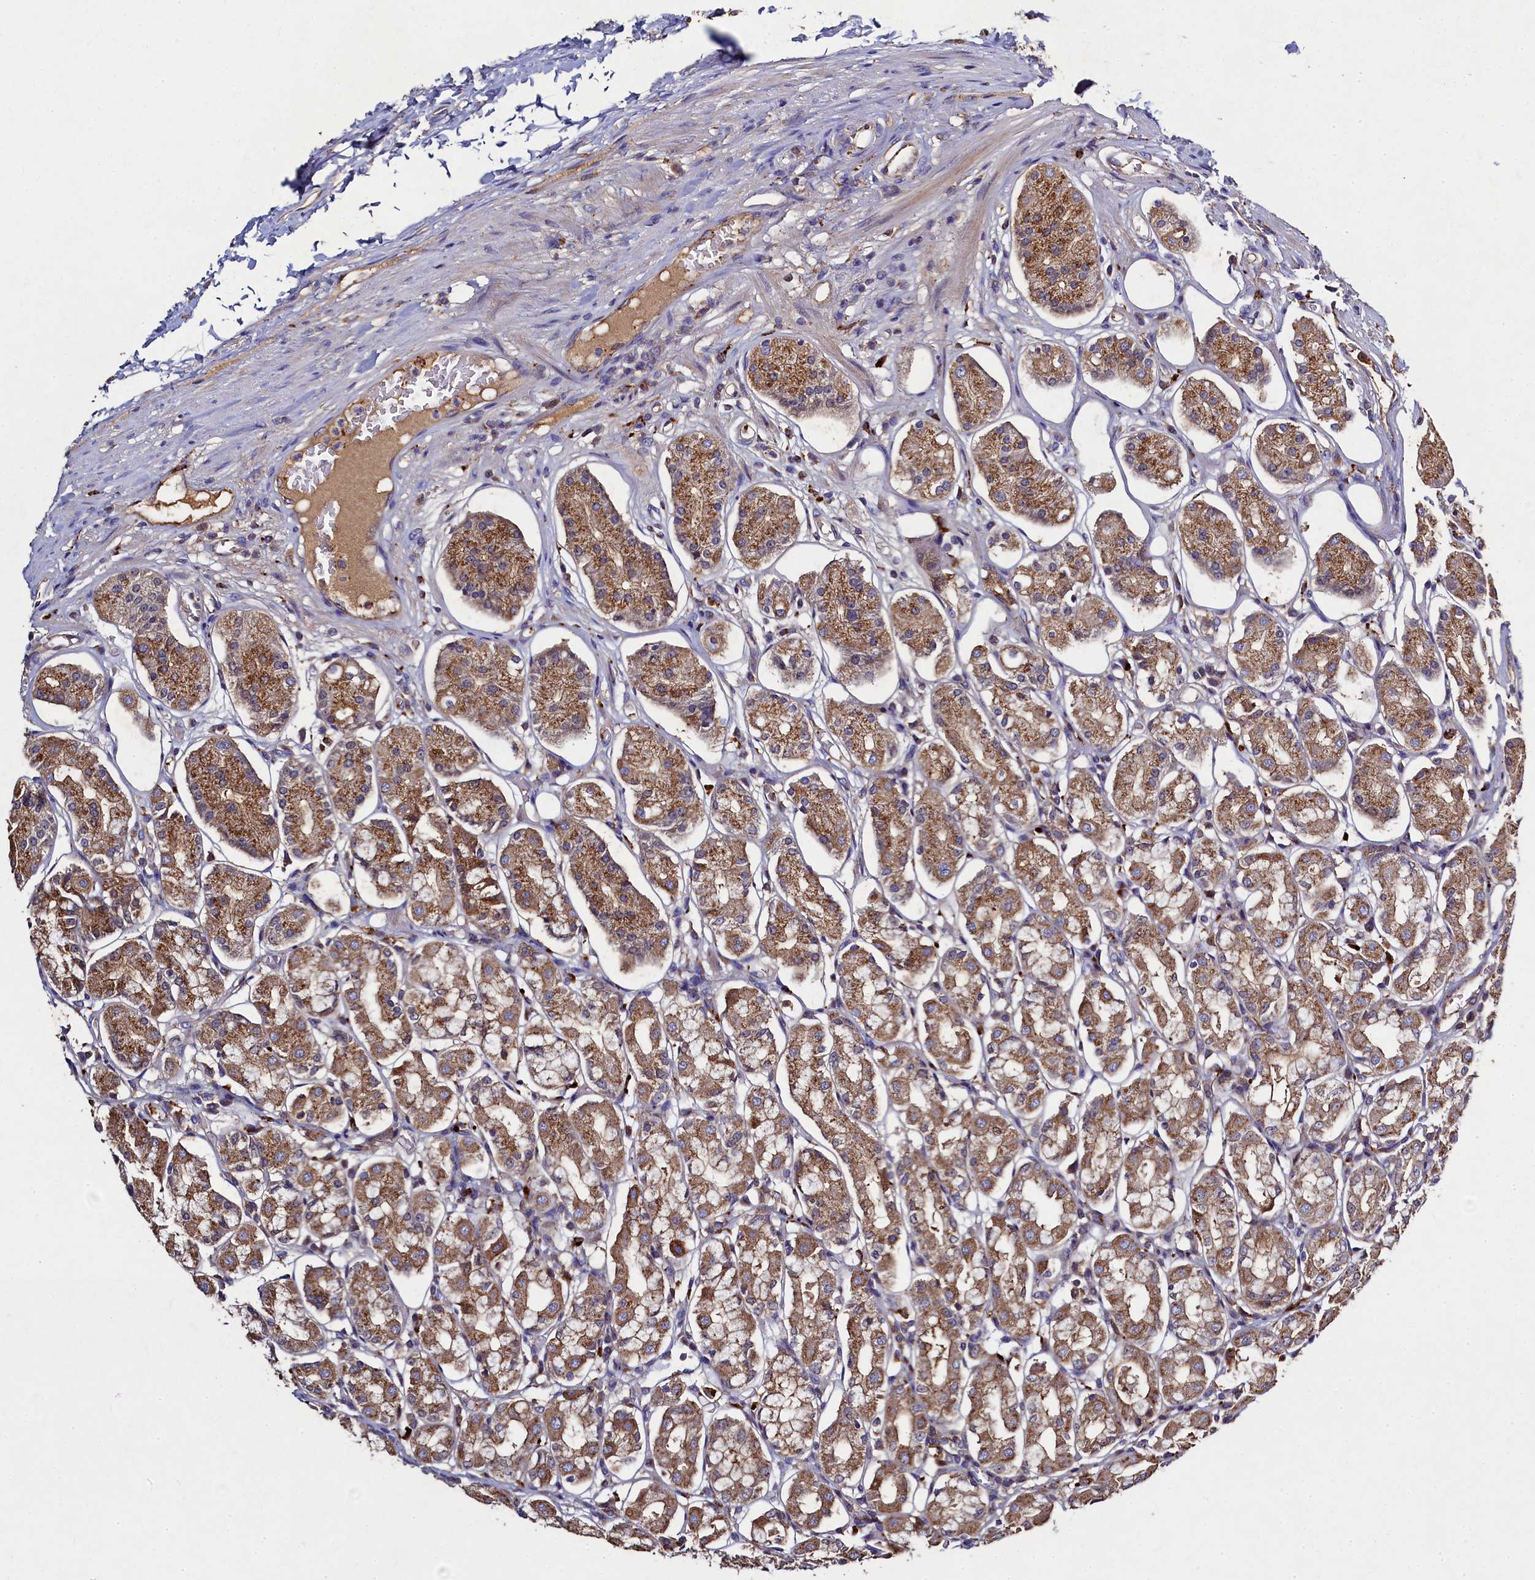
{"staining": {"intensity": "moderate", "quantity": ">75%", "location": "cytoplasmic/membranous"}, "tissue": "stomach", "cell_type": "Glandular cells", "image_type": "normal", "snomed": [{"axis": "morphology", "description": "Normal tissue, NOS"}, {"axis": "topography", "description": "Stomach, lower"}], "caption": "Stomach stained with IHC shows moderate cytoplasmic/membranous staining in approximately >75% of glandular cells. (brown staining indicates protein expression, while blue staining denotes nuclei).", "gene": "TK2", "patient": {"sex": "female", "age": 56}}